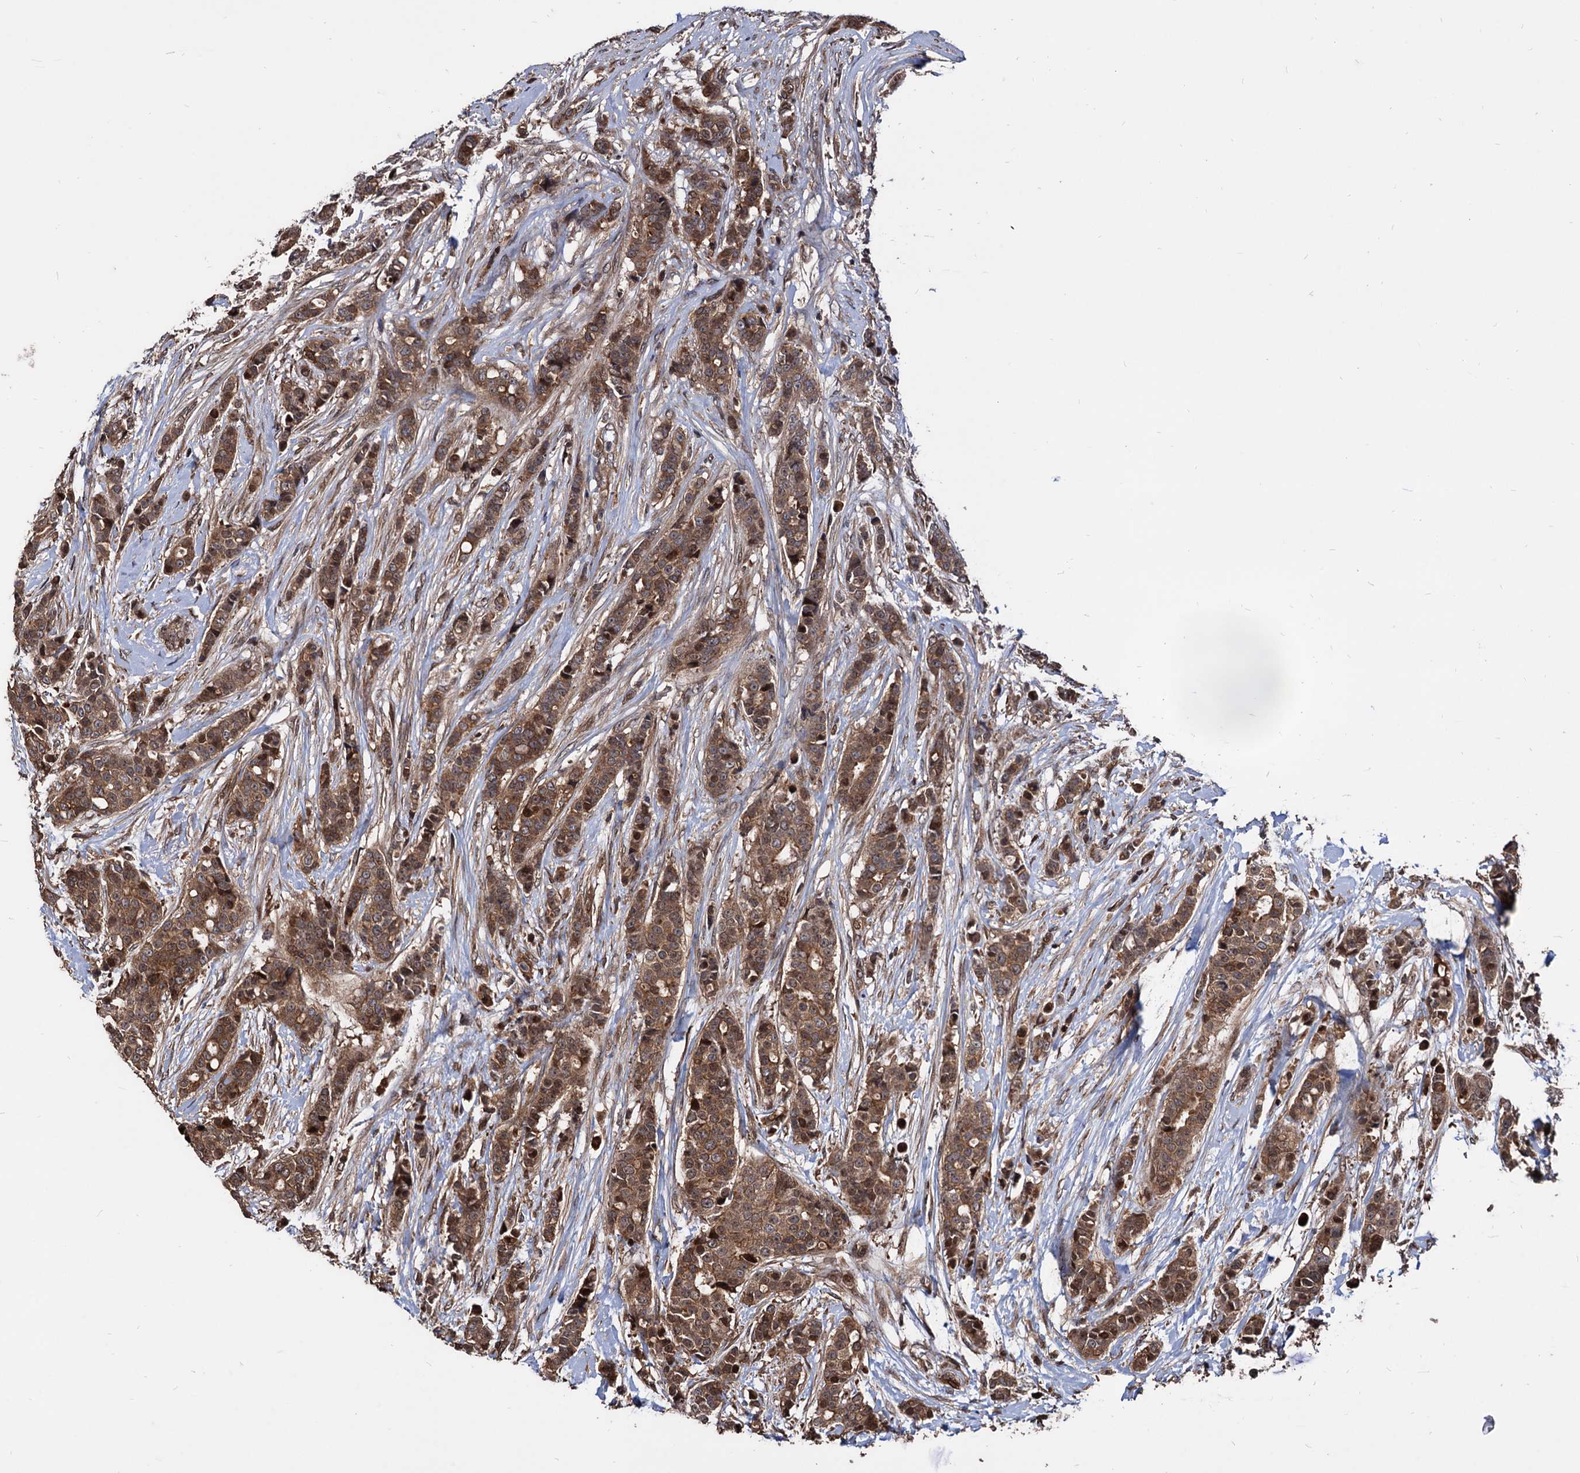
{"staining": {"intensity": "strong", "quantity": ">75%", "location": "cytoplasmic/membranous"}, "tissue": "breast cancer", "cell_type": "Tumor cells", "image_type": "cancer", "snomed": [{"axis": "morphology", "description": "Lobular carcinoma"}, {"axis": "topography", "description": "Breast"}], "caption": "A micrograph of human breast lobular carcinoma stained for a protein displays strong cytoplasmic/membranous brown staining in tumor cells.", "gene": "ANKRD12", "patient": {"sex": "female", "age": 51}}